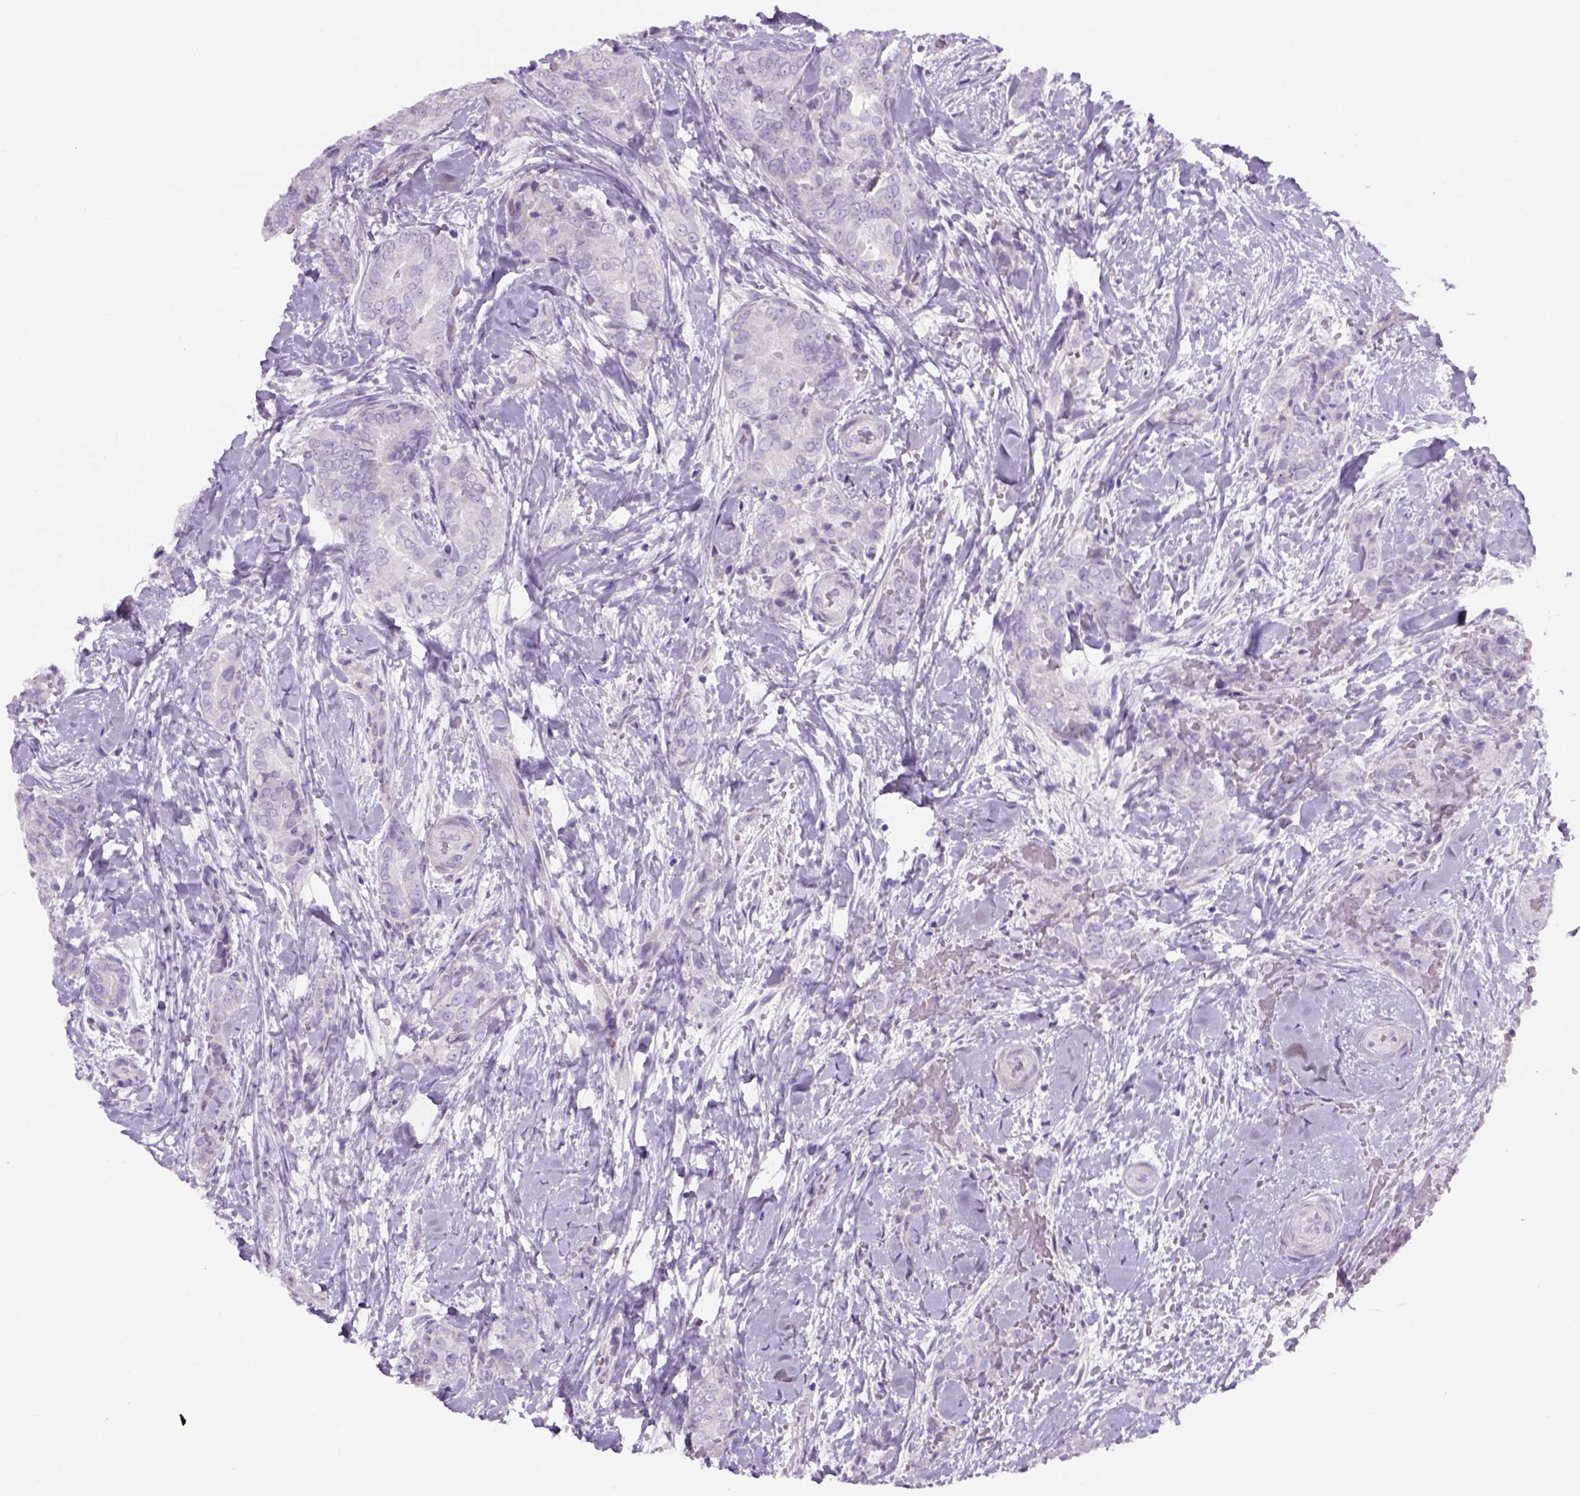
{"staining": {"intensity": "negative", "quantity": "none", "location": "none"}, "tissue": "thyroid cancer", "cell_type": "Tumor cells", "image_type": "cancer", "snomed": [{"axis": "morphology", "description": "Papillary adenocarcinoma, NOS"}, {"axis": "topography", "description": "Thyroid gland"}], "caption": "A micrograph of human thyroid cancer is negative for staining in tumor cells.", "gene": "TENM4", "patient": {"sex": "male", "age": 61}}